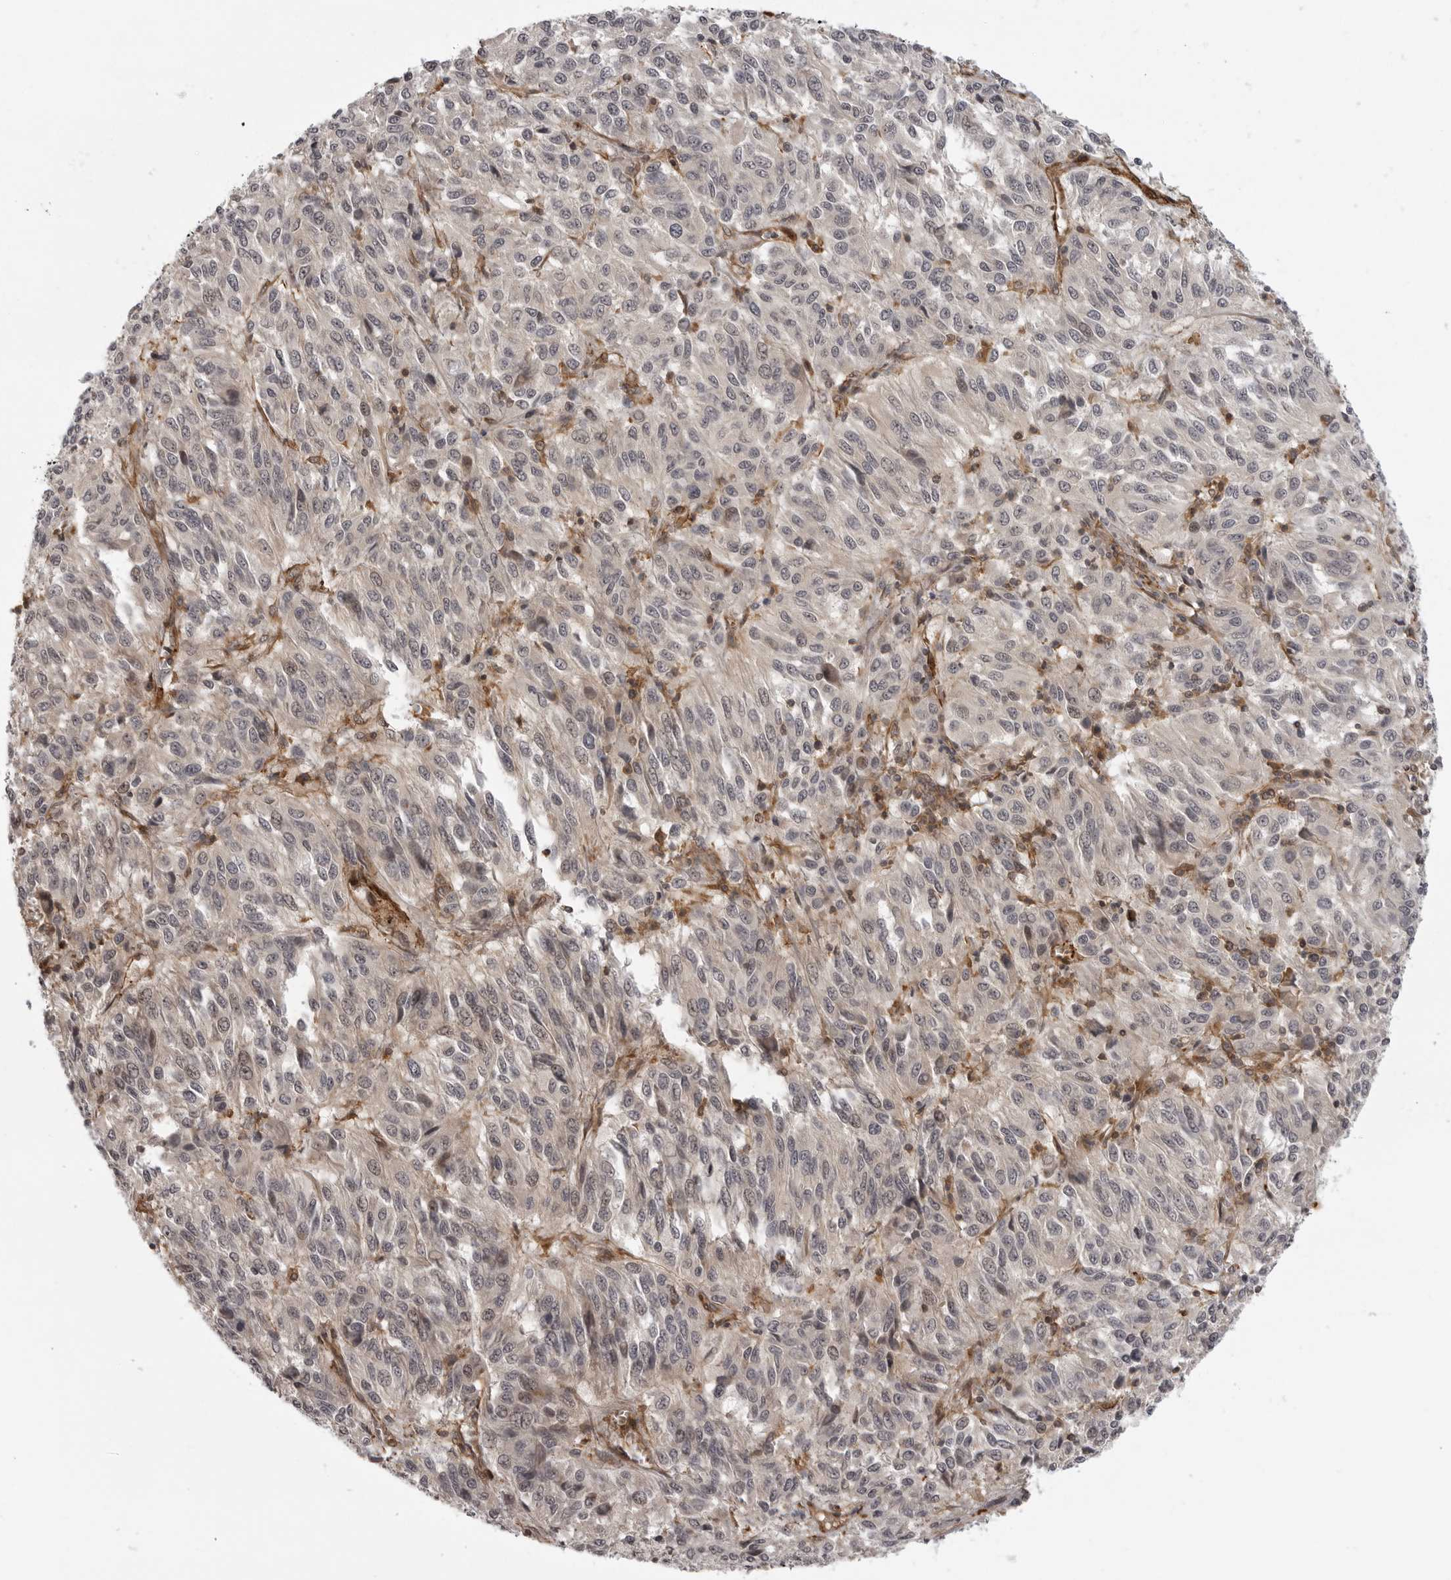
{"staining": {"intensity": "weak", "quantity": "<25%", "location": "cytoplasmic/membranous"}, "tissue": "melanoma", "cell_type": "Tumor cells", "image_type": "cancer", "snomed": [{"axis": "morphology", "description": "Malignant melanoma, Metastatic site"}, {"axis": "topography", "description": "Lung"}], "caption": "Immunohistochemistry (IHC) of melanoma reveals no expression in tumor cells. The staining was performed using DAB (3,3'-diaminobenzidine) to visualize the protein expression in brown, while the nuclei were stained in blue with hematoxylin (Magnification: 20x).", "gene": "TUT4", "patient": {"sex": "male", "age": 64}}